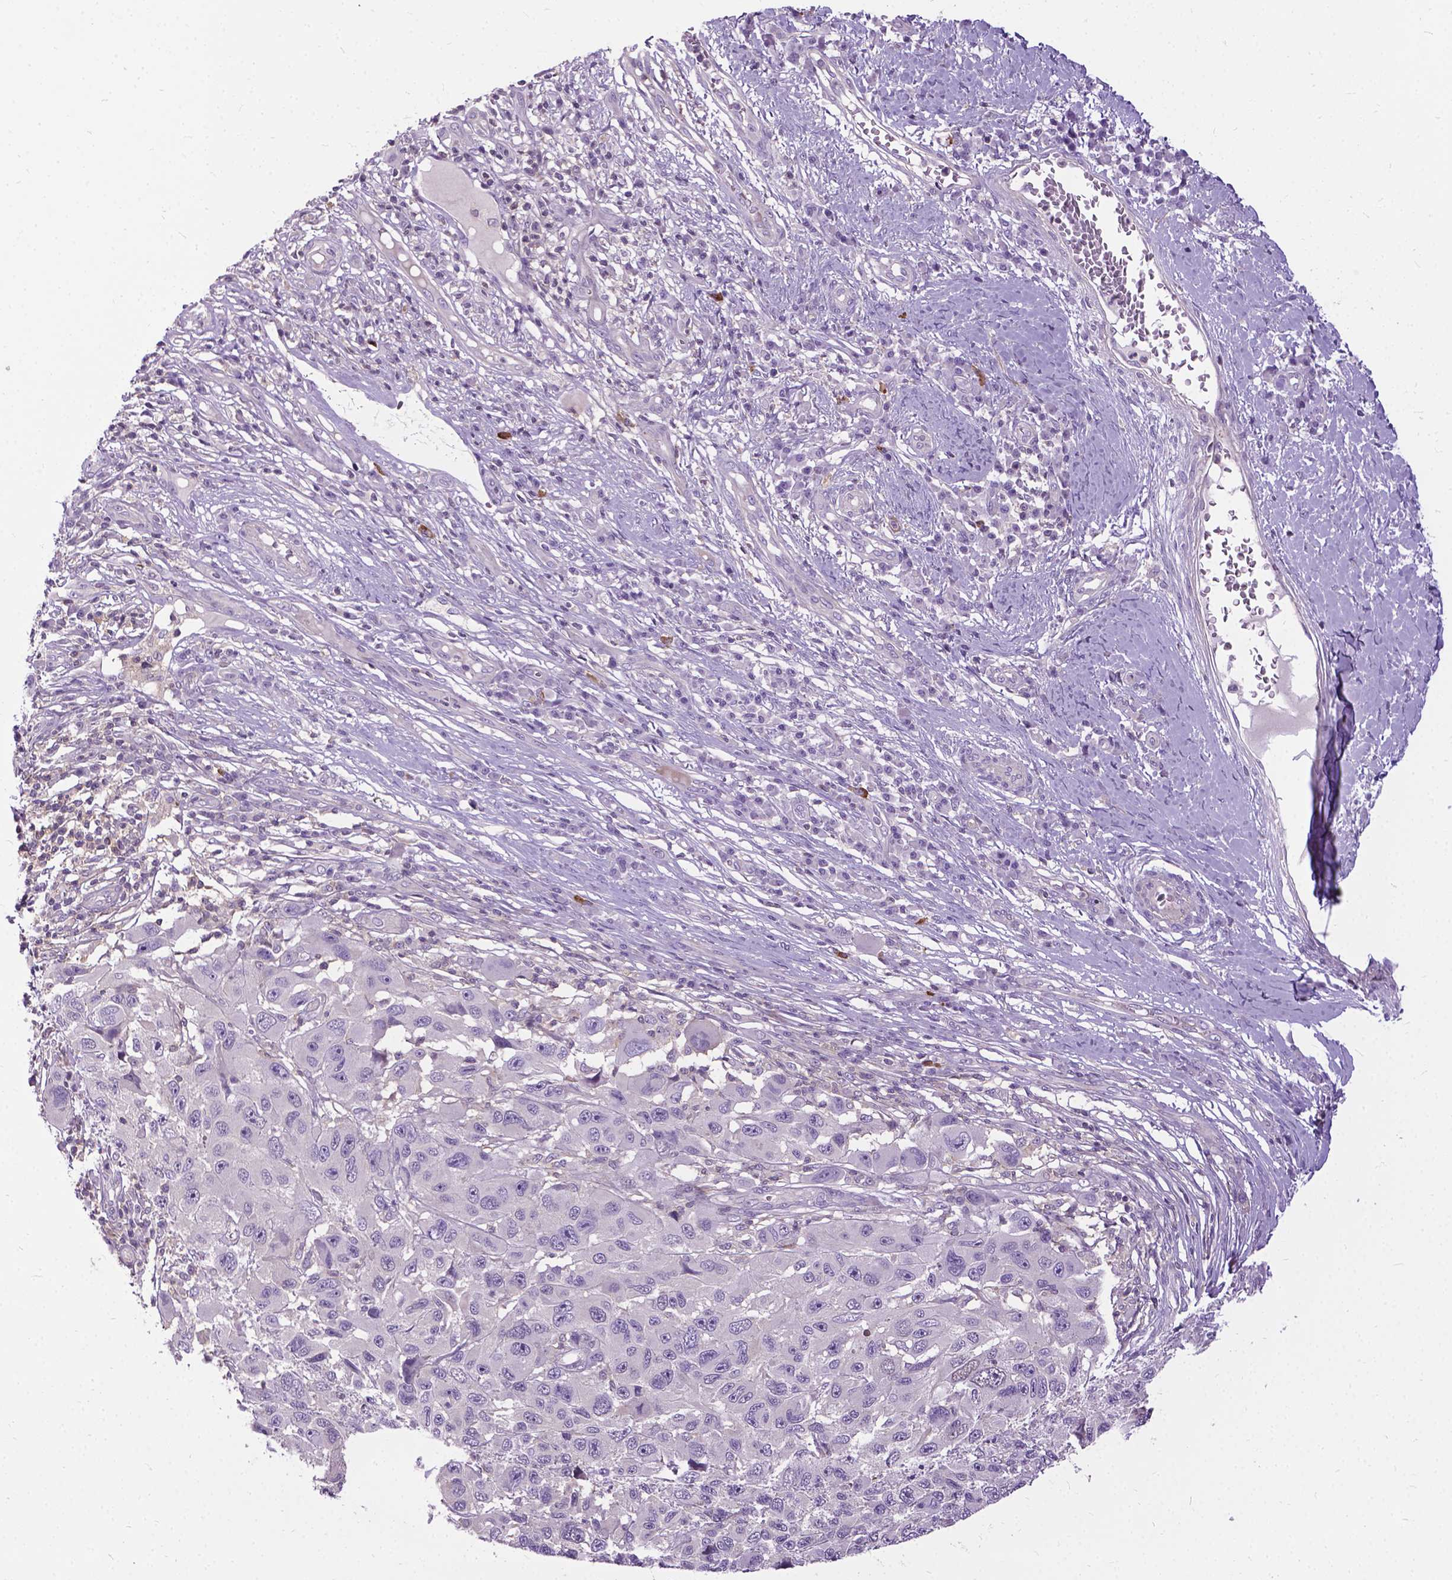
{"staining": {"intensity": "negative", "quantity": "none", "location": "none"}, "tissue": "melanoma", "cell_type": "Tumor cells", "image_type": "cancer", "snomed": [{"axis": "morphology", "description": "Malignant melanoma, NOS"}, {"axis": "topography", "description": "Skin"}], "caption": "This is a image of immunohistochemistry staining of malignant melanoma, which shows no staining in tumor cells.", "gene": "JAK3", "patient": {"sex": "male", "age": 53}}